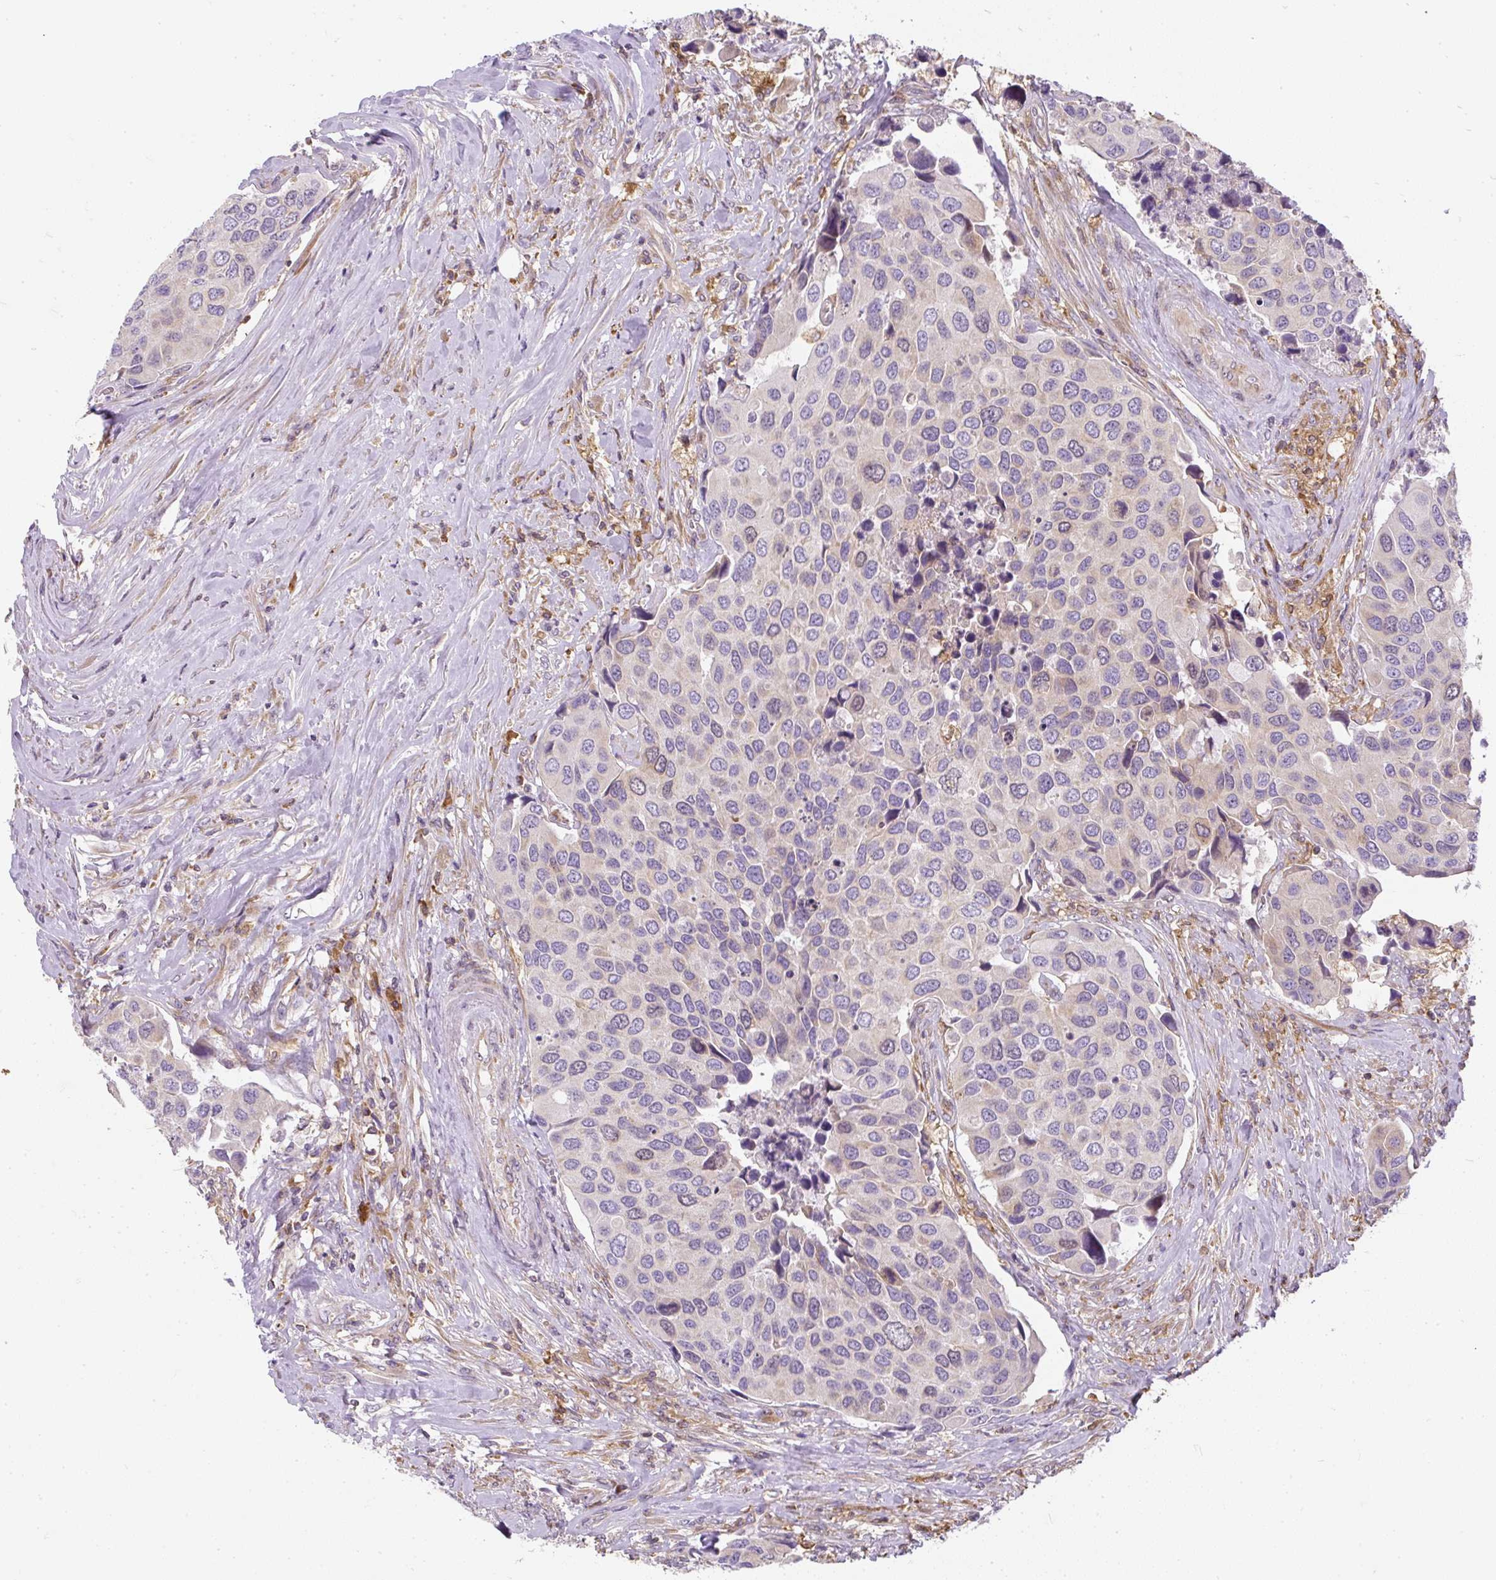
{"staining": {"intensity": "weak", "quantity": "<25%", "location": "nuclear"}, "tissue": "urothelial cancer", "cell_type": "Tumor cells", "image_type": "cancer", "snomed": [{"axis": "morphology", "description": "Urothelial carcinoma, High grade"}, {"axis": "topography", "description": "Urinary bladder"}], "caption": "The histopathology image displays no significant staining in tumor cells of high-grade urothelial carcinoma. (DAB (3,3'-diaminobenzidine) IHC with hematoxylin counter stain).", "gene": "CYP20A1", "patient": {"sex": "male", "age": 74}}